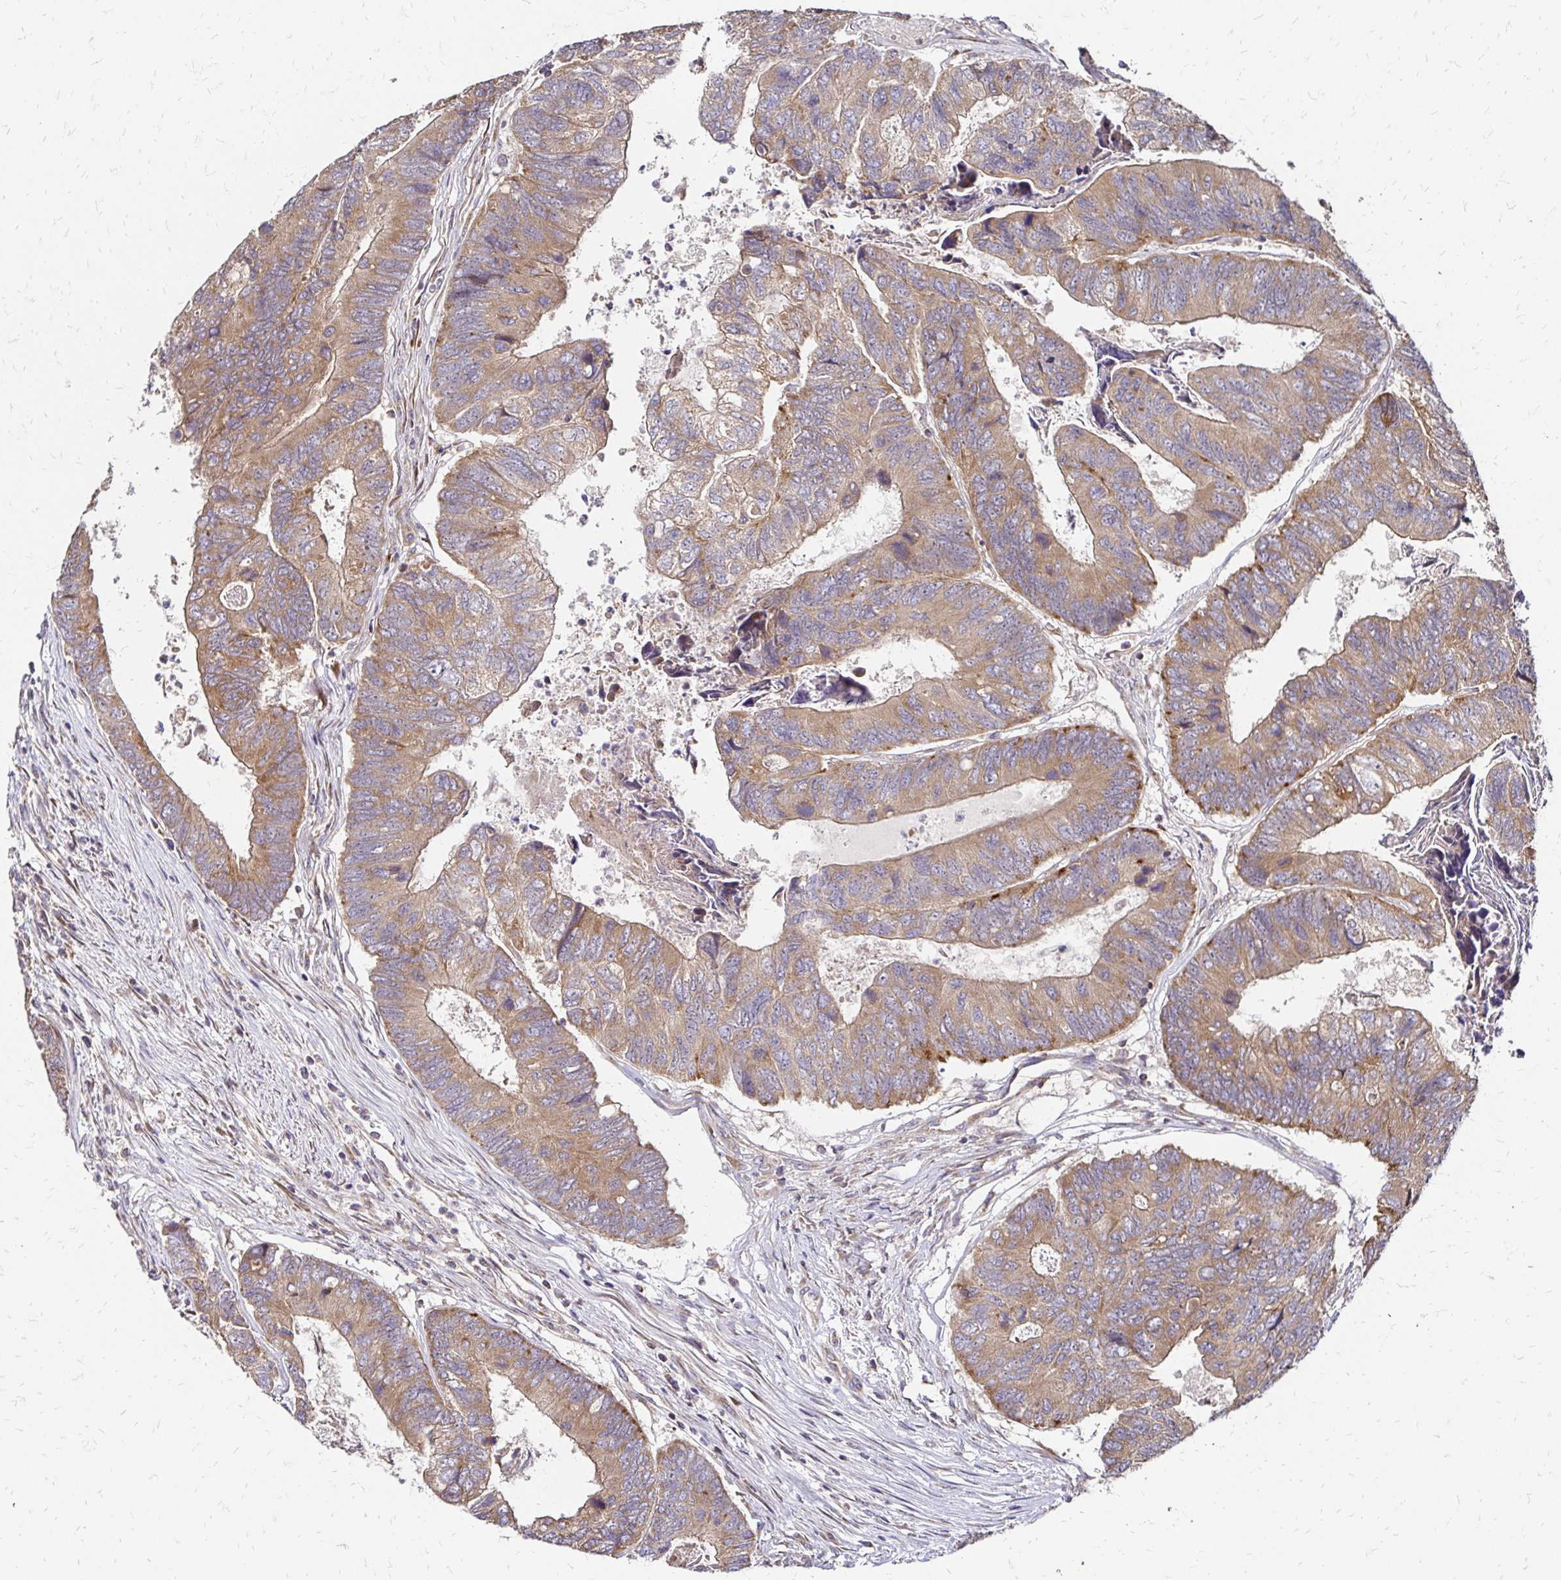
{"staining": {"intensity": "moderate", "quantity": ">75%", "location": "cytoplasmic/membranous"}, "tissue": "colorectal cancer", "cell_type": "Tumor cells", "image_type": "cancer", "snomed": [{"axis": "morphology", "description": "Adenocarcinoma, NOS"}, {"axis": "topography", "description": "Colon"}], "caption": "Protein expression analysis of human colorectal cancer reveals moderate cytoplasmic/membranous staining in about >75% of tumor cells.", "gene": "ZW10", "patient": {"sex": "female", "age": 67}}